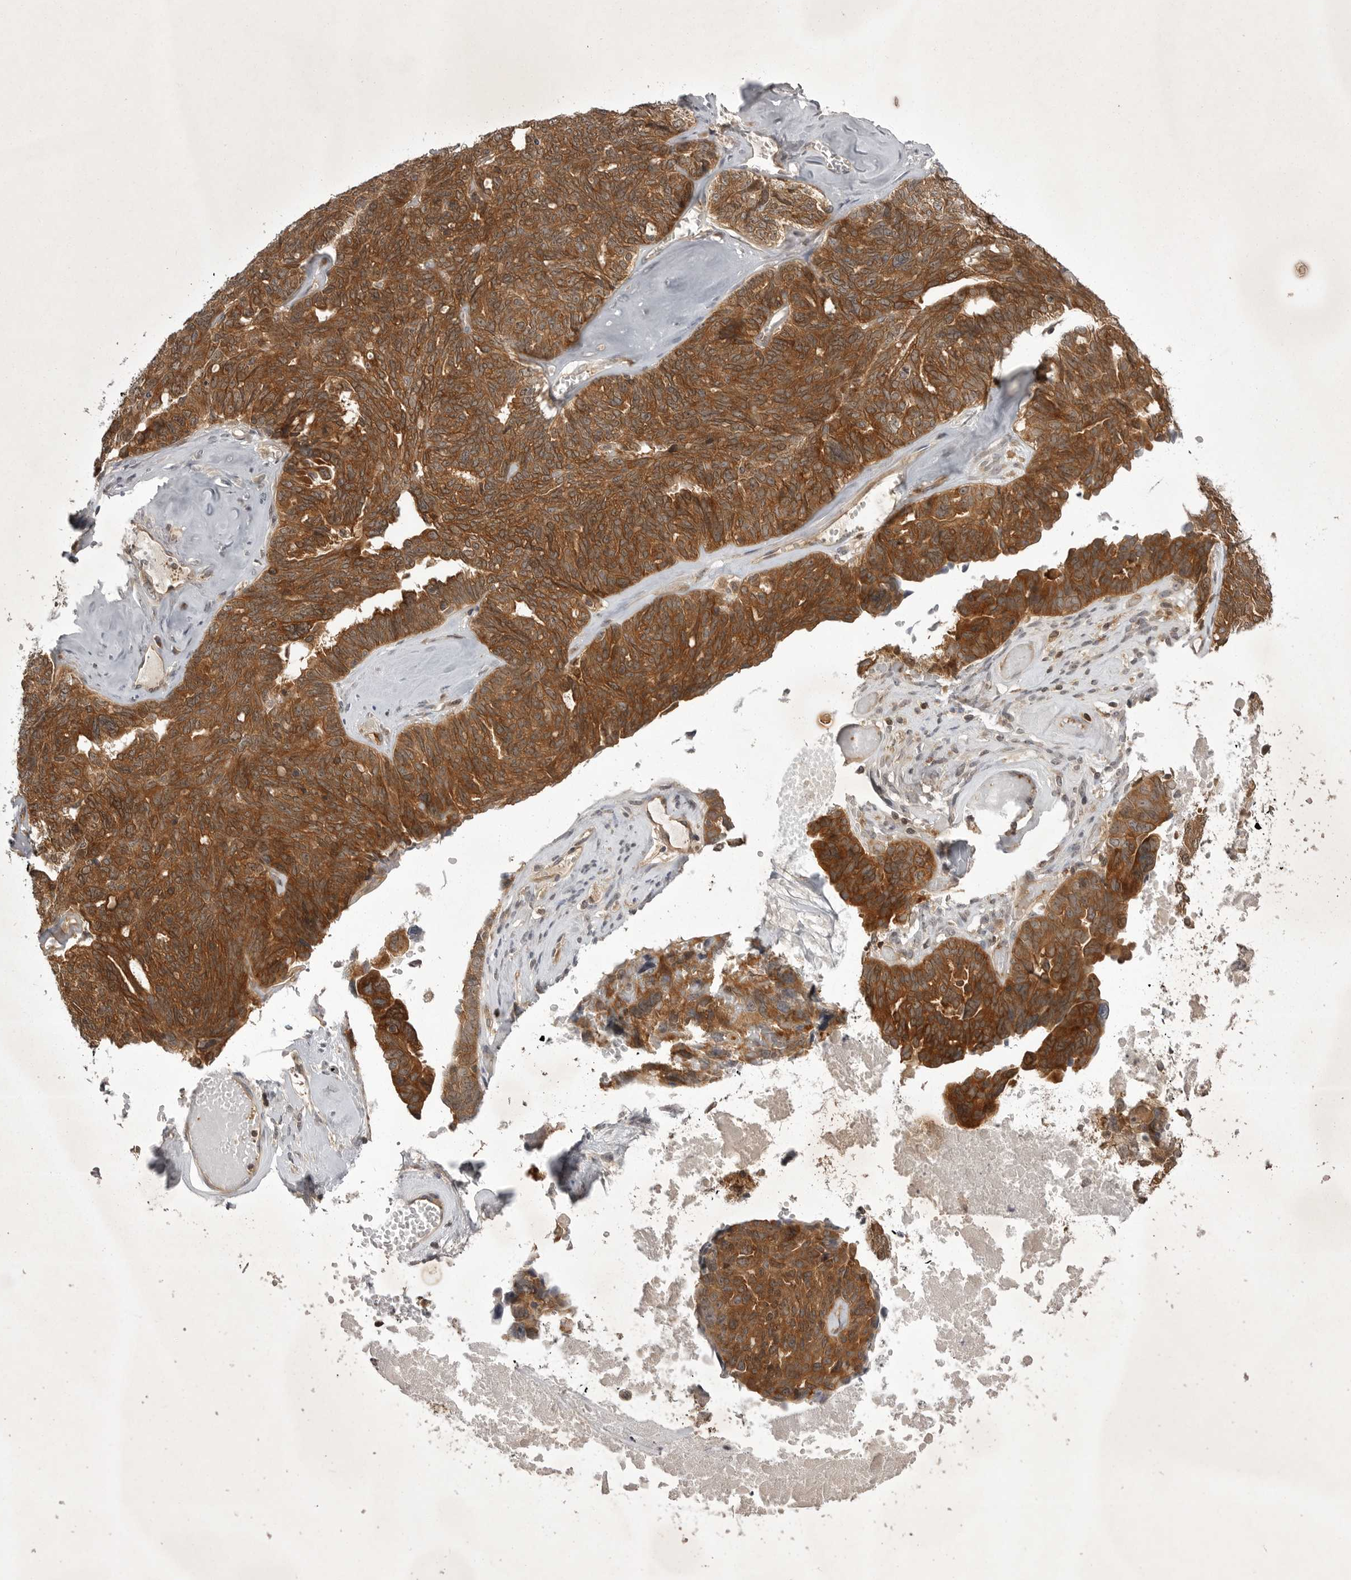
{"staining": {"intensity": "strong", "quantity": ">75%", "location": "cytoplasmic/membranous"}, "tissue": "ovarian cancer", "cell_type": "Tumor cells", "image_type": "cancer", "snomed": [{"axis": "morphology", "description": "Cystadenocarcinoma, serous, NOS"}, {"axis": "topography", "description": "Ovary"}], "caption": "A photomicrograph of ovarian serous cystadenocarcinoma stained for a protein reveals strong cytoplasmic/membranous brown staining in tumor cells. (DAB = brown stain, brightfield microscopy at high magnification).", "gene": "STK24", "patient": {"sex": "female", "age": 79}}